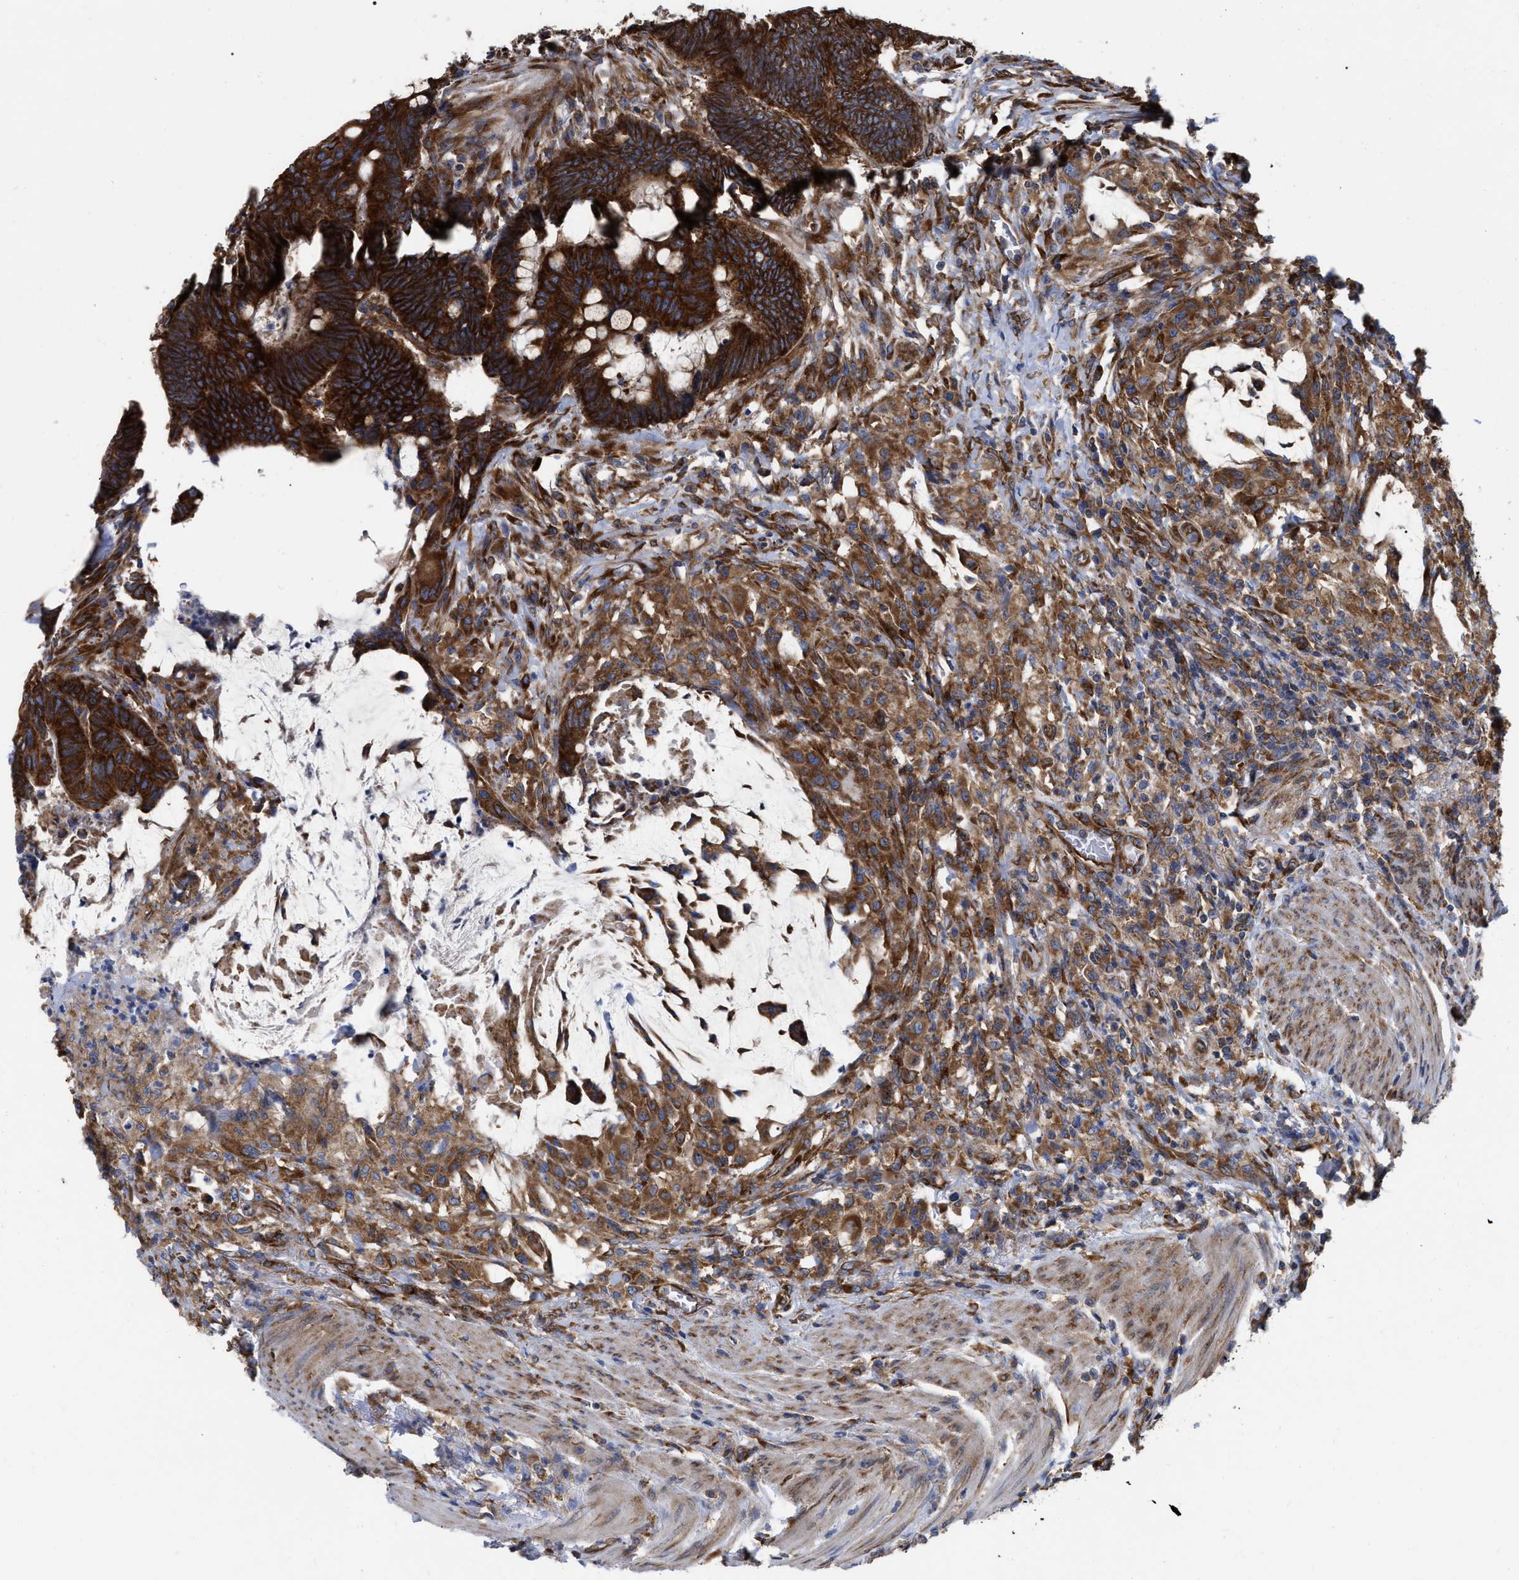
{"staining": {"intensity": "strong", "quantity": ">75%", "location": "cytoplasmic/membranous"}, "tissue": "colorectal cancer", "cell_type": "Tumor cells", "image_type": "cancer", "snomed": [{"axis": "morphology", "description": "Normal tissue, NOS"}, {"axis": "morphology", "description": "Adenocarcinoma, NOS"}, {"axis": "topography", "description": "Rectum"}, {"axis": "topography", "description": "Peripheral nerve tissue"}], "caption": "Protein expression analysis of human colorectal adenocarcinoma reveals strong cytoplasmic/membranous expression in about >75% of tumor cells.", "gene": "FAM120A", "patient": {"sex": "male", "age": 92}}